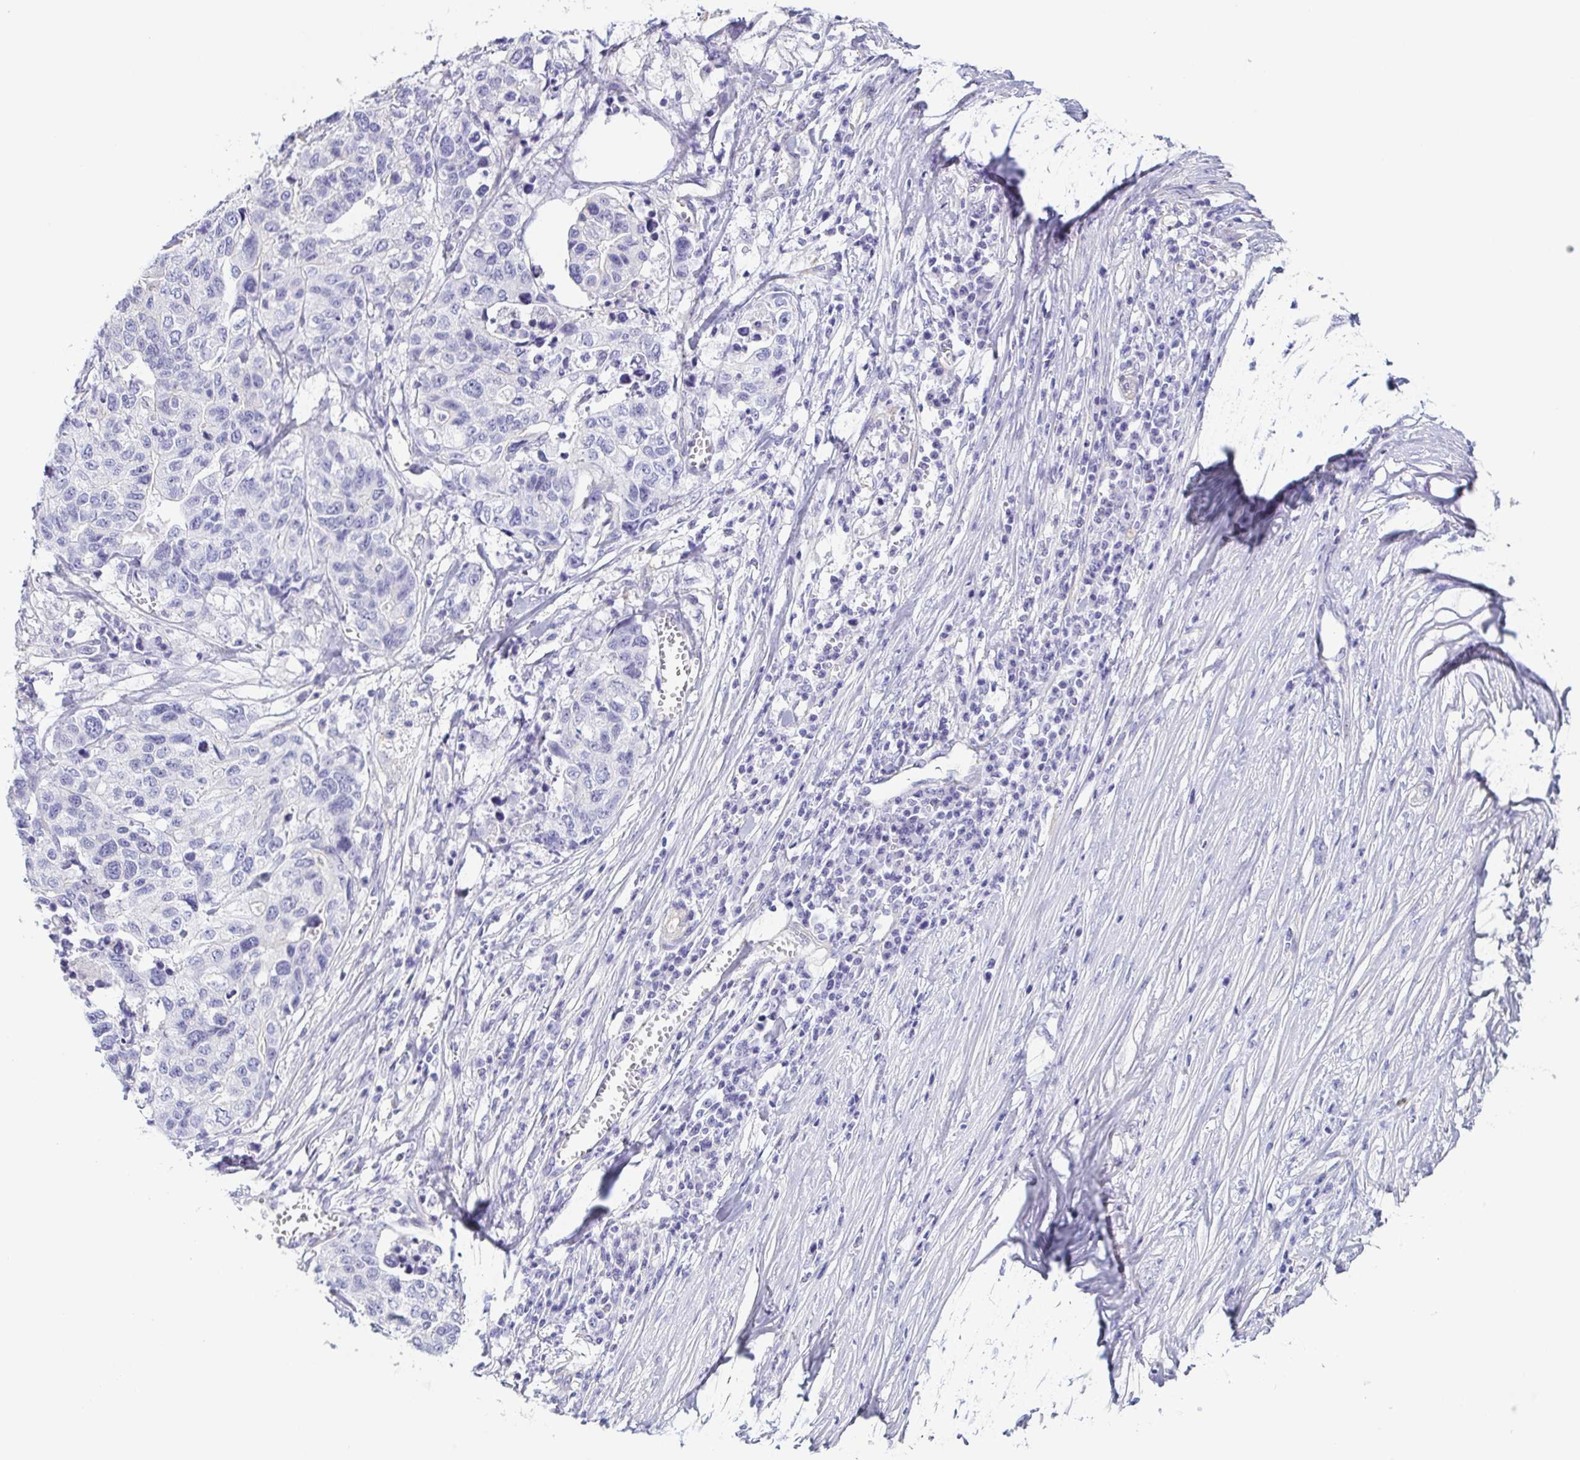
{"staining": {"intensity": "moderate", "quantity": "<25%", "location": "cytoplasmic/membranous"}, "tissue": "stomach cancer", "cell_type": "Tumor cells", "image_type": "cancer", "snomed": [{"axis": "morphology", "description": "Adenocarcinoma, NOS"}, {"axis": "topography", "description": "Stomach, upper"}], "caption": "Brown immunohistochemical staining in stomach cancer shows moderate cytoplasmic/membranous positivity in approximately <25% of tumor cells. (DAB IHC with brightfield microscopy, high magnification).", "gene": "PRR4", "patient": {"sex": "female", "age": 67}}